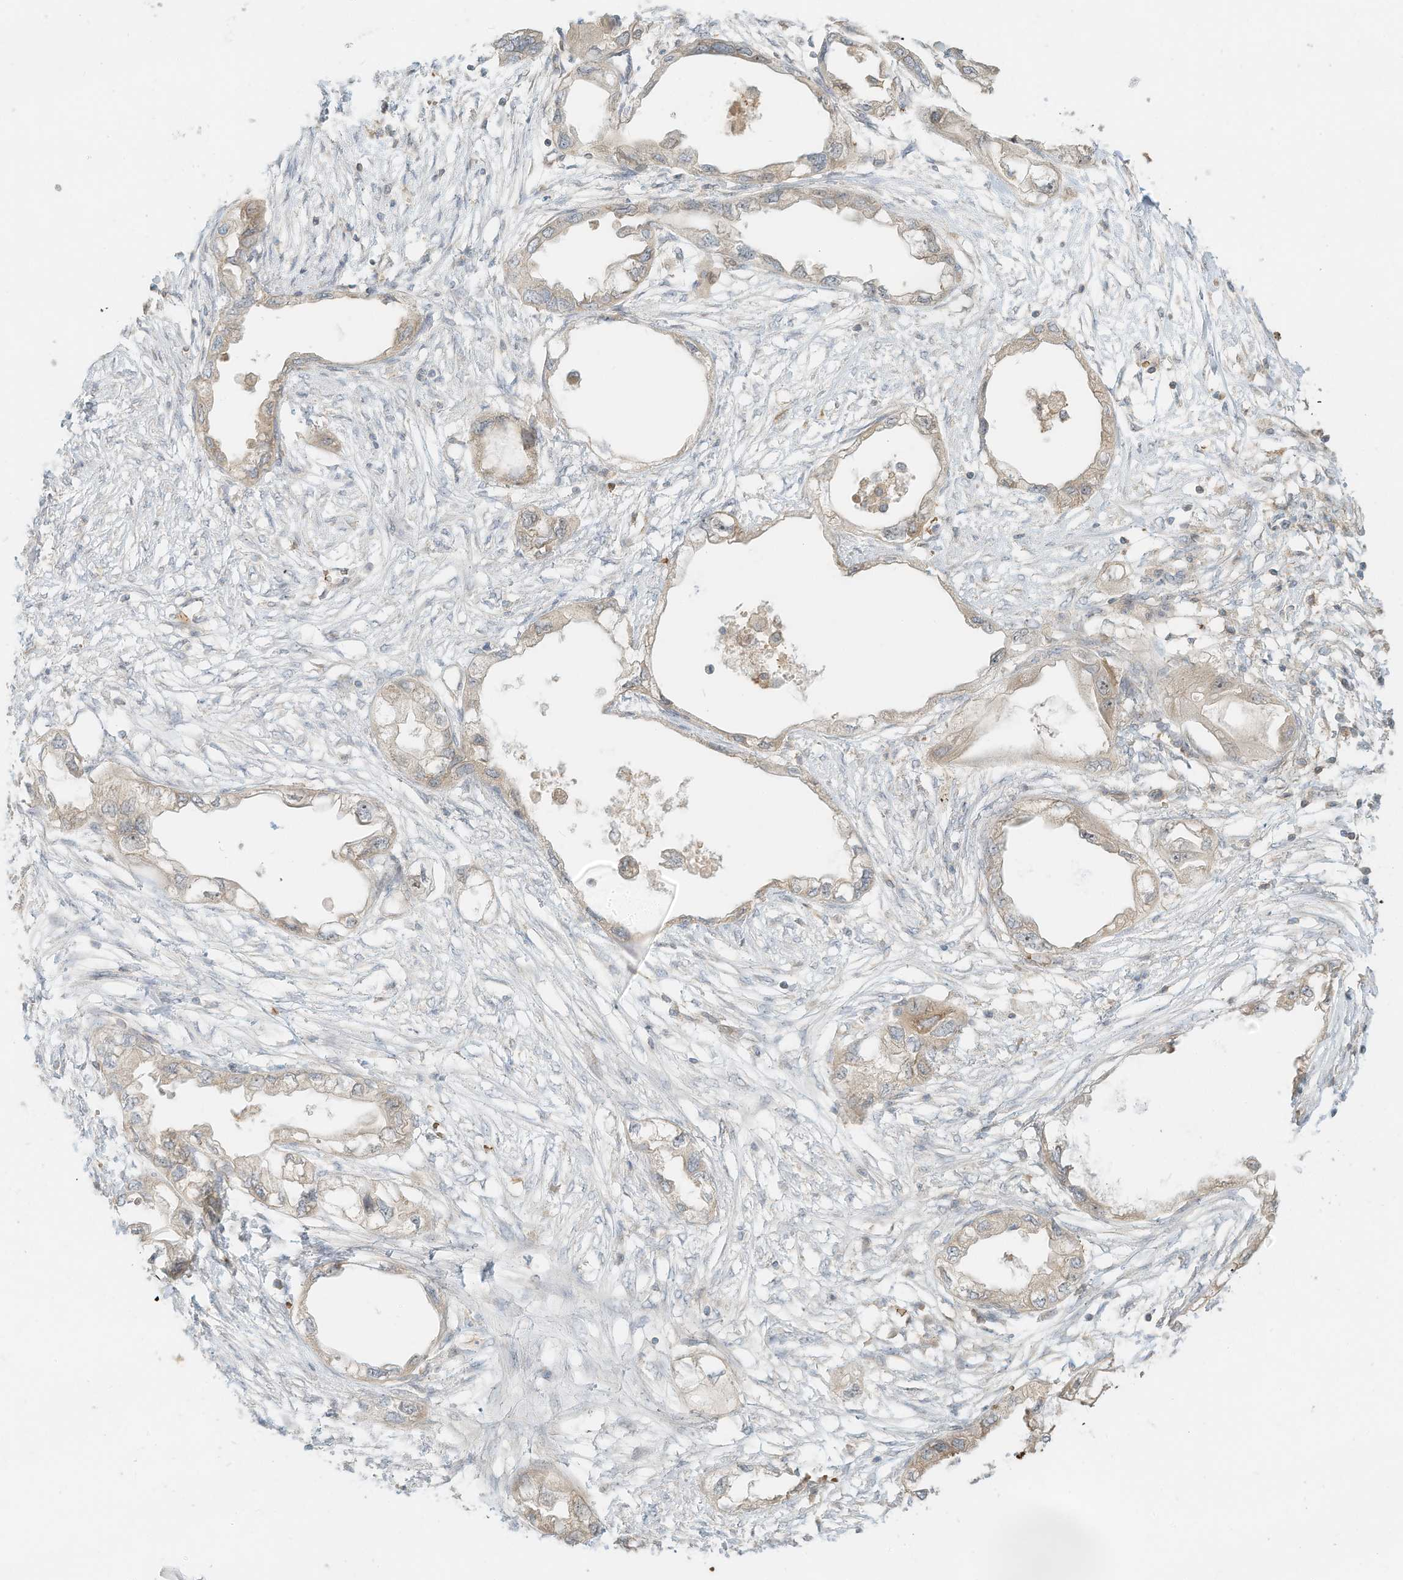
{"staining": {"intensity": "weak", "quantity": "<25%", "location": "cytoplasmic/membranous"}, "tissue": "endometrial cancer", "cell_type": "Tumor cells", "image_type": "cancer", "snomed": [{"axis": "morphology", "description": "Adenocarcinoma, NOS"}, {"axis": "morphology", "description": "Adenocarcinoma, metastatic, NOS"}, {"axis": "topography", "description": "Adipose tissue"}, {"axis": "topography", "description": "Endometrium"}], "caption": "There is no significant positivity in tumor cells of endometrial cancer. Brightfield microscopy of immunohistochemistry (IHC) stained with DAB (brown) and hematoxylin (blue), captured at high magnification.", "gene": "OFD1", "patient": {"sex": "female", "age": 67}}